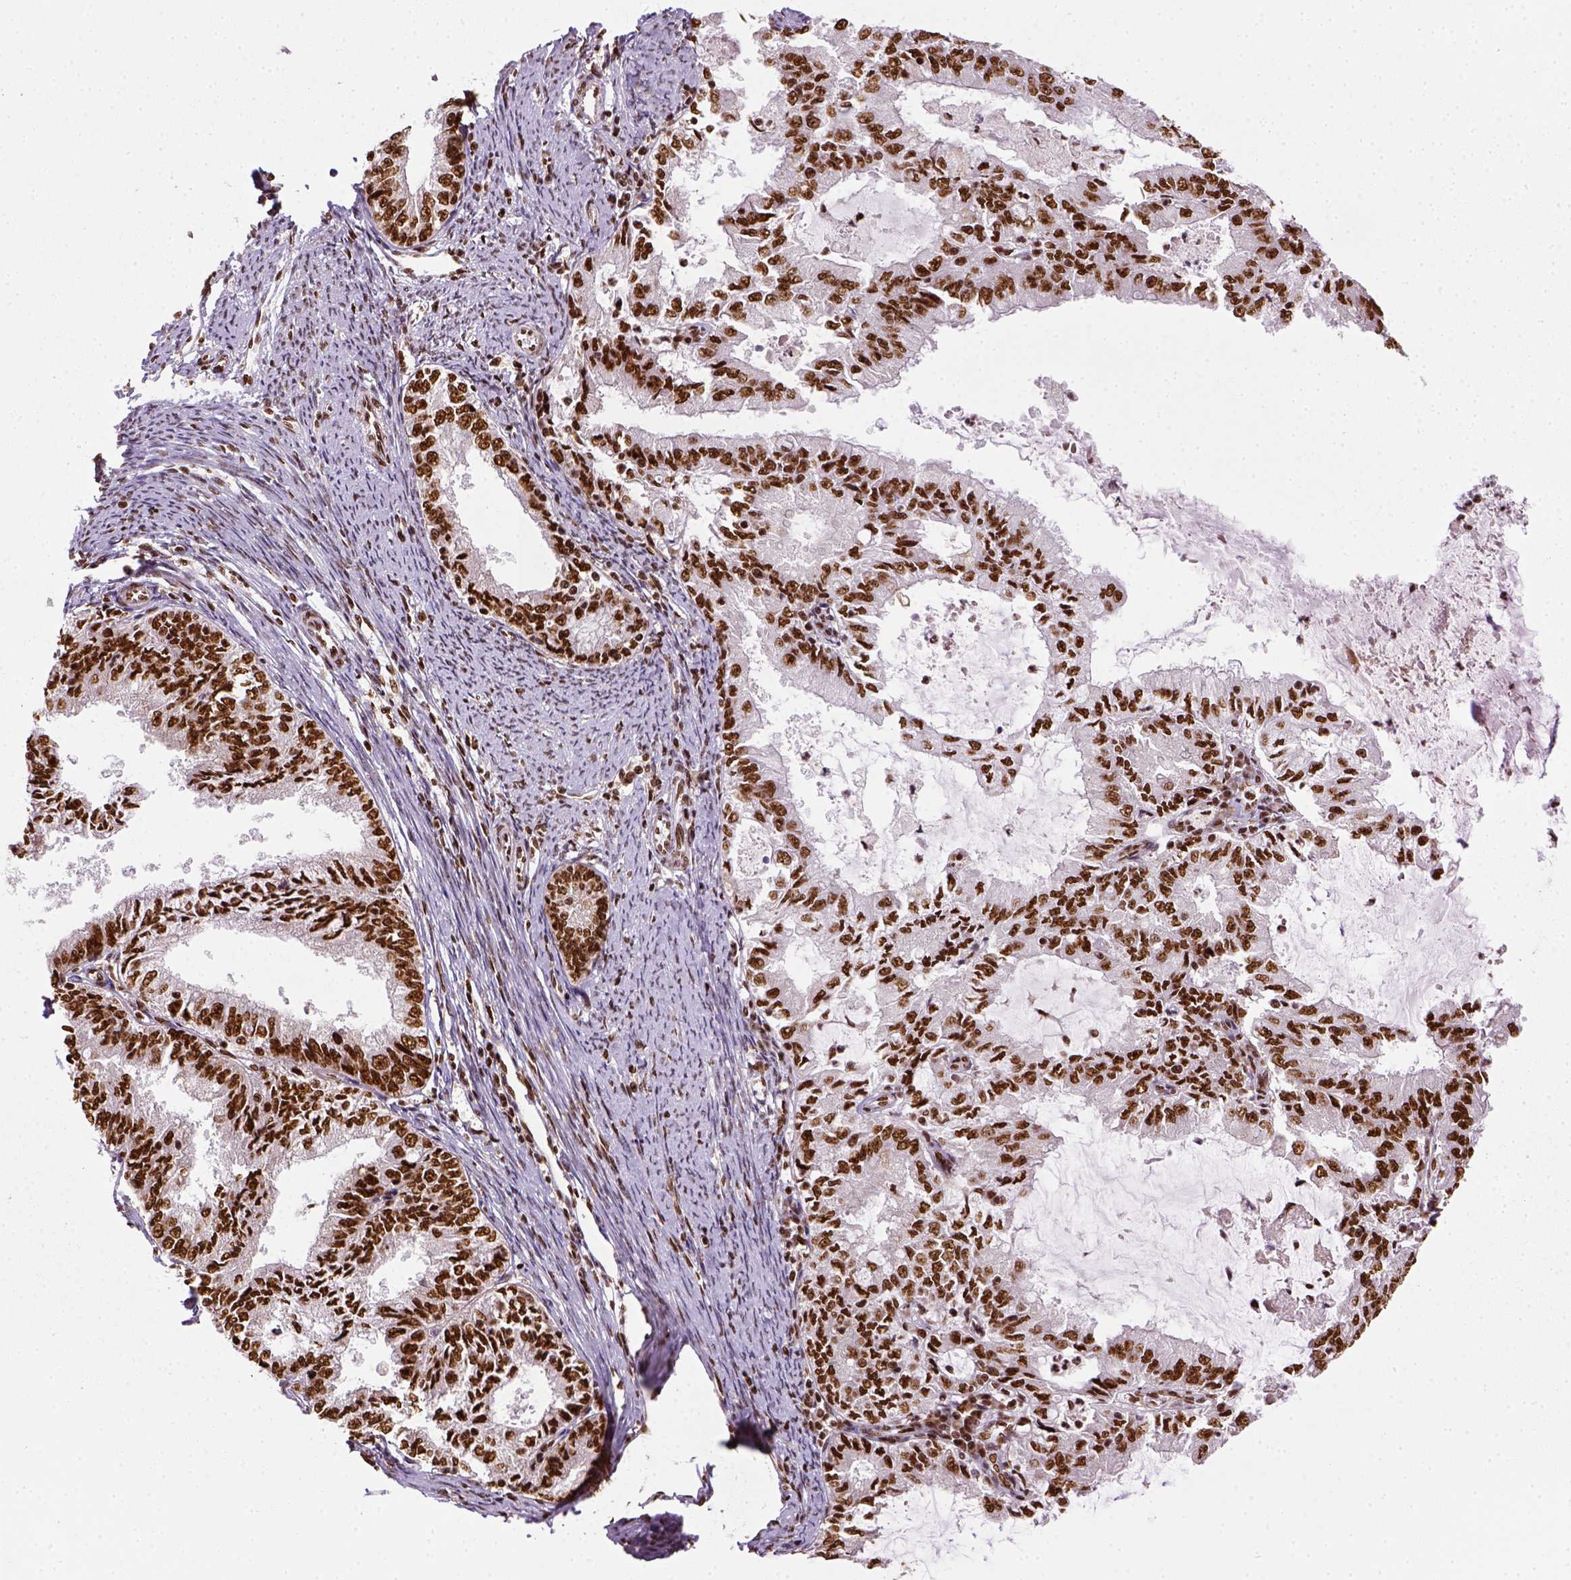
{"staining": {"intensity": "strong", "quantity": ">75%", "location": "nuclear"}, "tissue": "endometrial cancer", "cell_type": "Tumor cells", "image_type": "cancer", "snomed": [{"axis": "morphology", "description": "Adenocarcinoma, NOS"}, {"axis": "topography", "description": "Endometrium"}], "caption": "Brown immunohistochemical staining in human adenocarcinoma (endometrial) shows strong nuclear expression in approximately >75% of tumor cells. (DAB (3,3'-diaminobenzidine) IHC, brown staining for protein, blue staining for nuclei).", "gene": "CCAR1", "patient": {"sex": "female", "age": 57}}